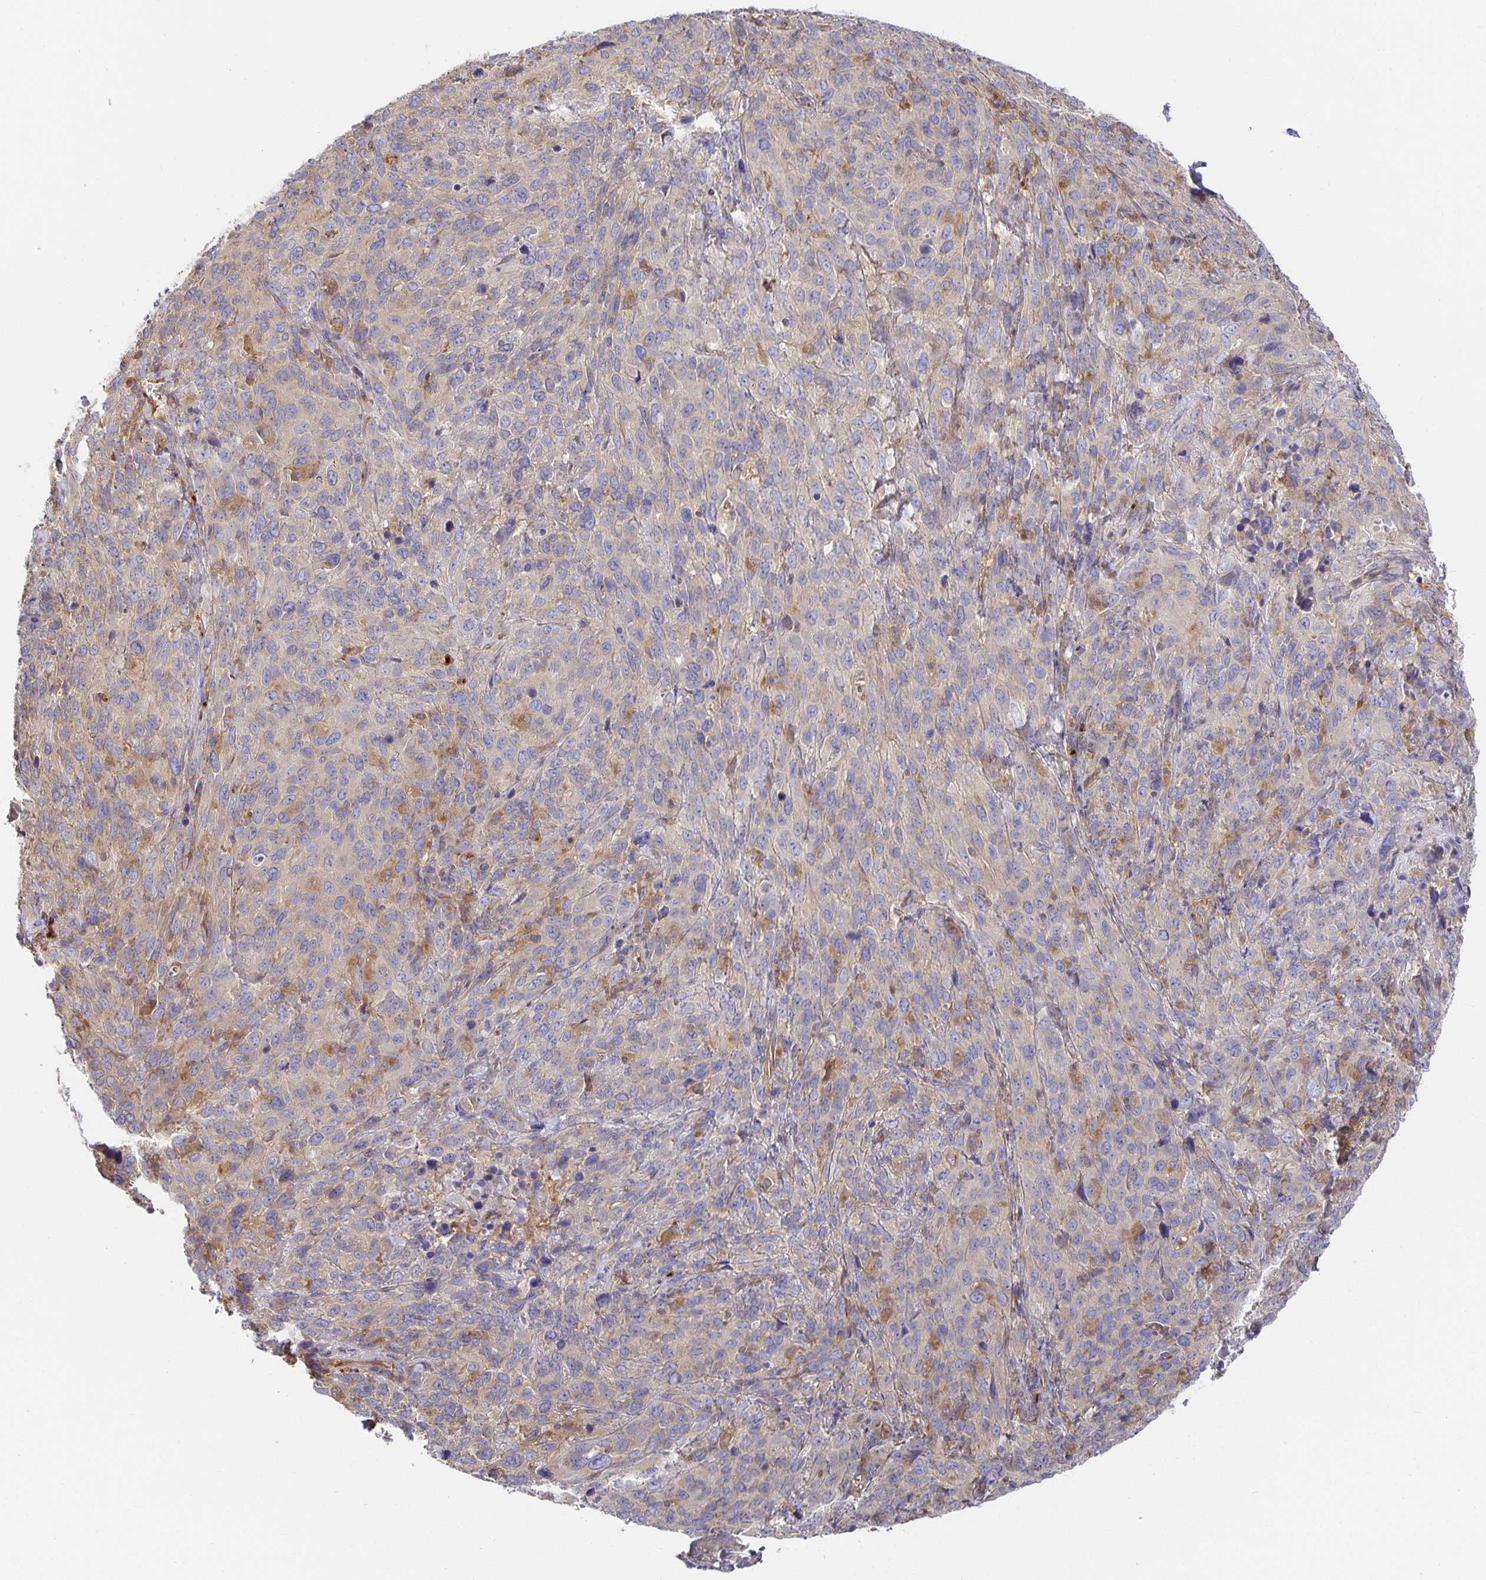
{"staining": {"intensity": "weak", "quantity": "<25%", "location": "cytoplasmic/membranous"}, "tissue": "cervical cancer", "cell_type": "Tumor cells", "image_type": "cancer", "snomed": [{"axis": "morphology", "description": "Squamous cell carcinoma, NOS"}, {"axis": "topography", "description": "Cervix"}], "caption": "The micrograph reveals no significant staining in tumor cells of squamous cell carcinoma (cervical).", "gene": "USO1", "patient": {"sex": "female", "age": 51}}